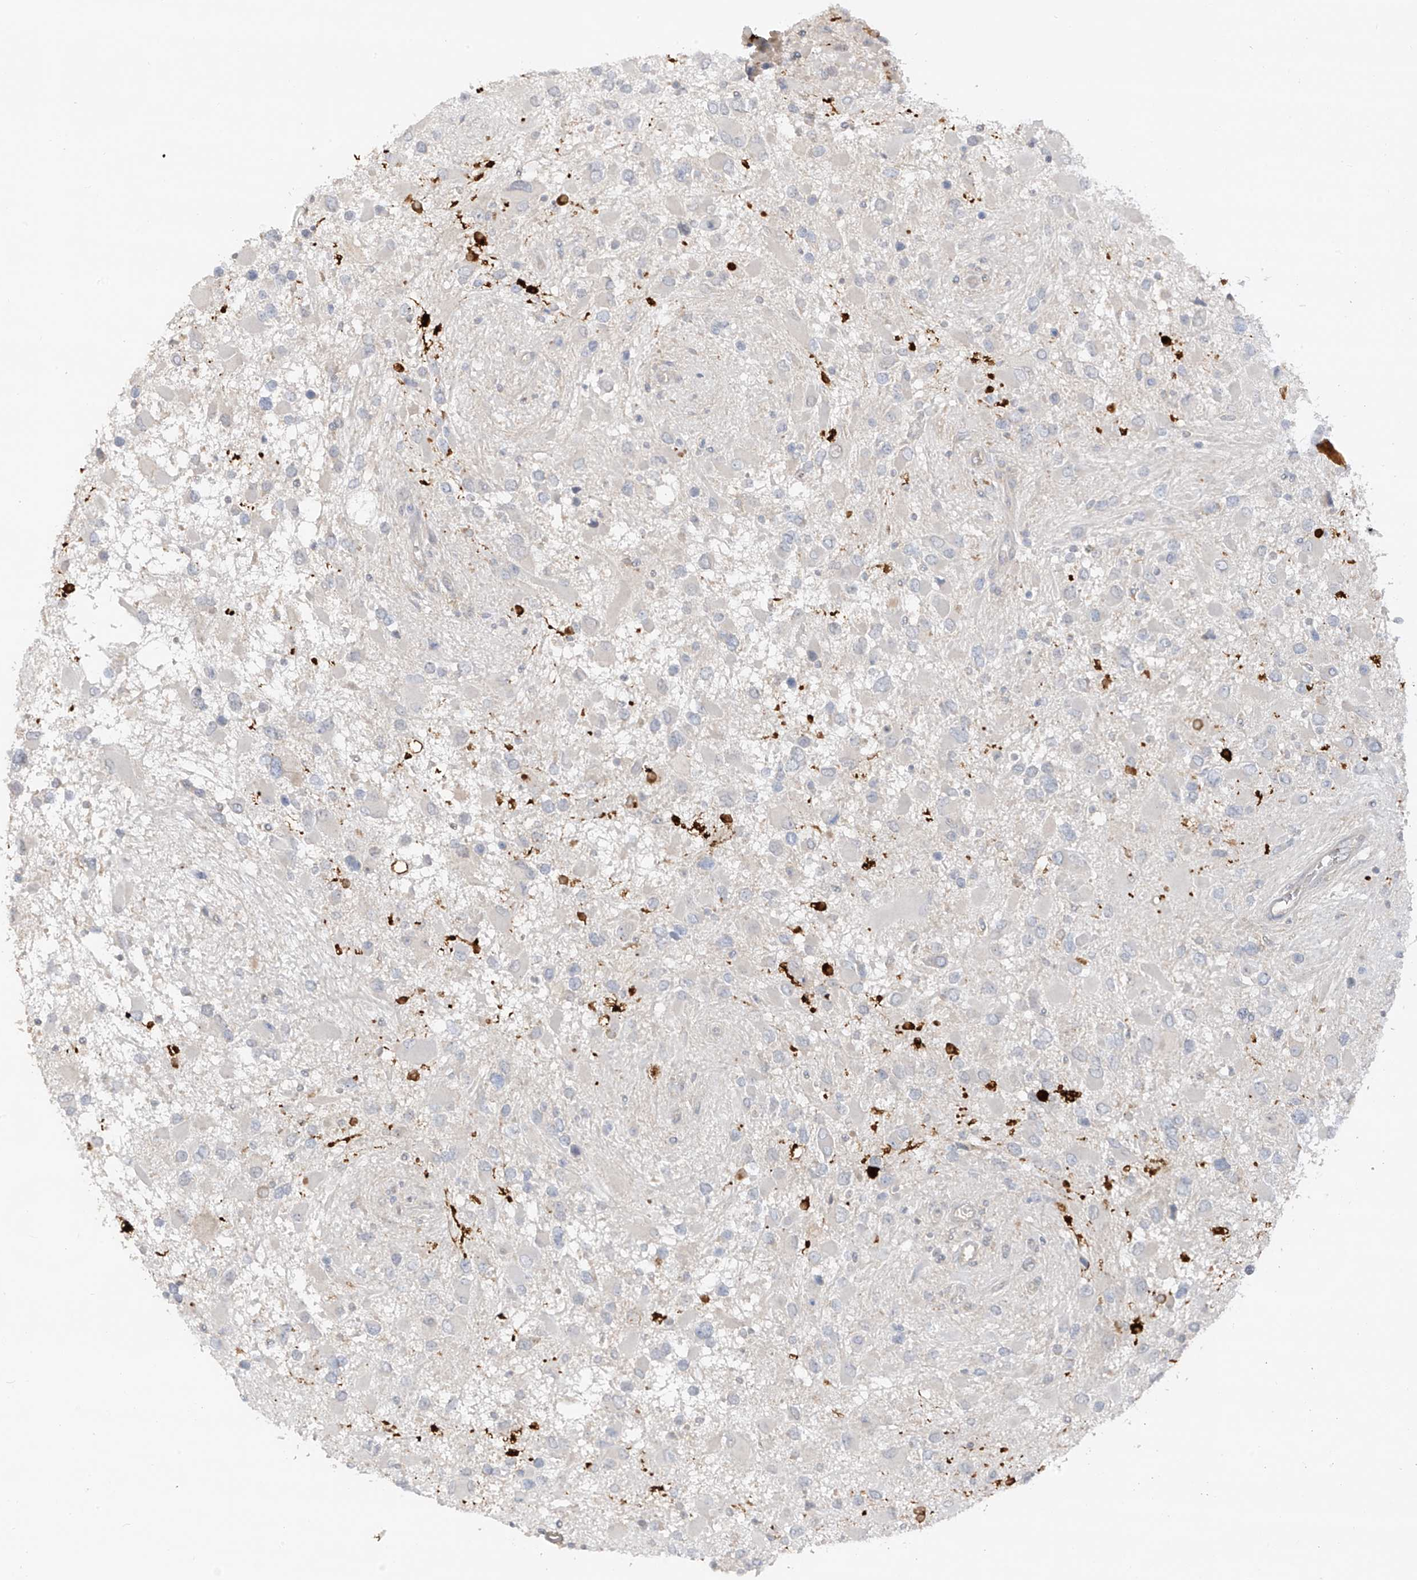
{"staining": {"intensity": "negative", "quantity": "none", "location": "none"}, "tissue": "glioma", "cell_type": "Tumor cells", "image_type": "cancer", "snomed": [{"axis": "morphology", "description": "Glioma, malignant, High grade"}, {"axis": "topography", "description": "Brain"}], "caption": "This is an IHC histopathology image of human malignant glioma (high-grade). There is no positivity in tumor cells.", "gene": "ANGEL2", "patient": {"sex": "male", "age": 53}}